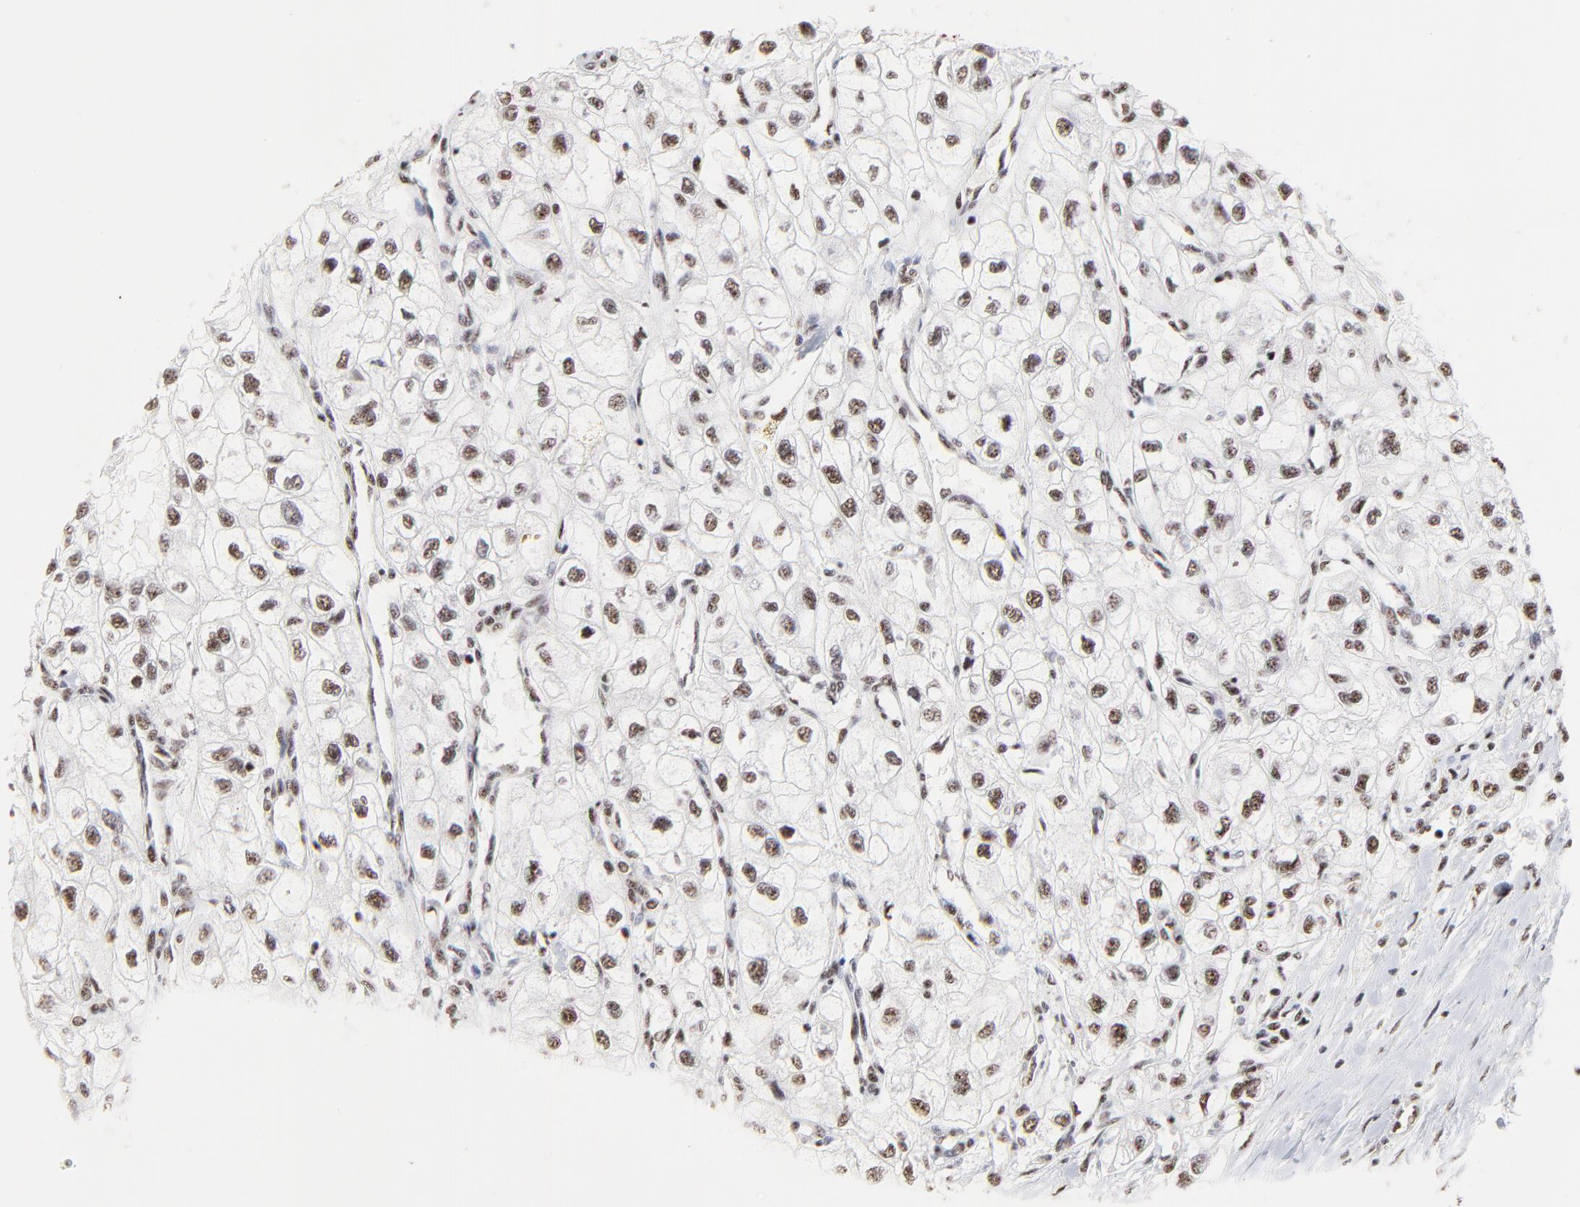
{"staining": {"intensity": "weak", "quantity": ">75%", "location": "nuclear"}, "tissue": "renal cancer", "cell_type": "Tumor cells", "image_type": "cancer", "snomed": [{"axis": "morphology", "description": "Adenocarcinoma, NOS"}, {"axis": "topography", "description": "Kidney"}], "caption": "Human renal adenocarcinoma stained with a protein marker displays weak staining in tumor cells.", "gene": "MBD4", "patient": {"sex": "male", "age": 57}}